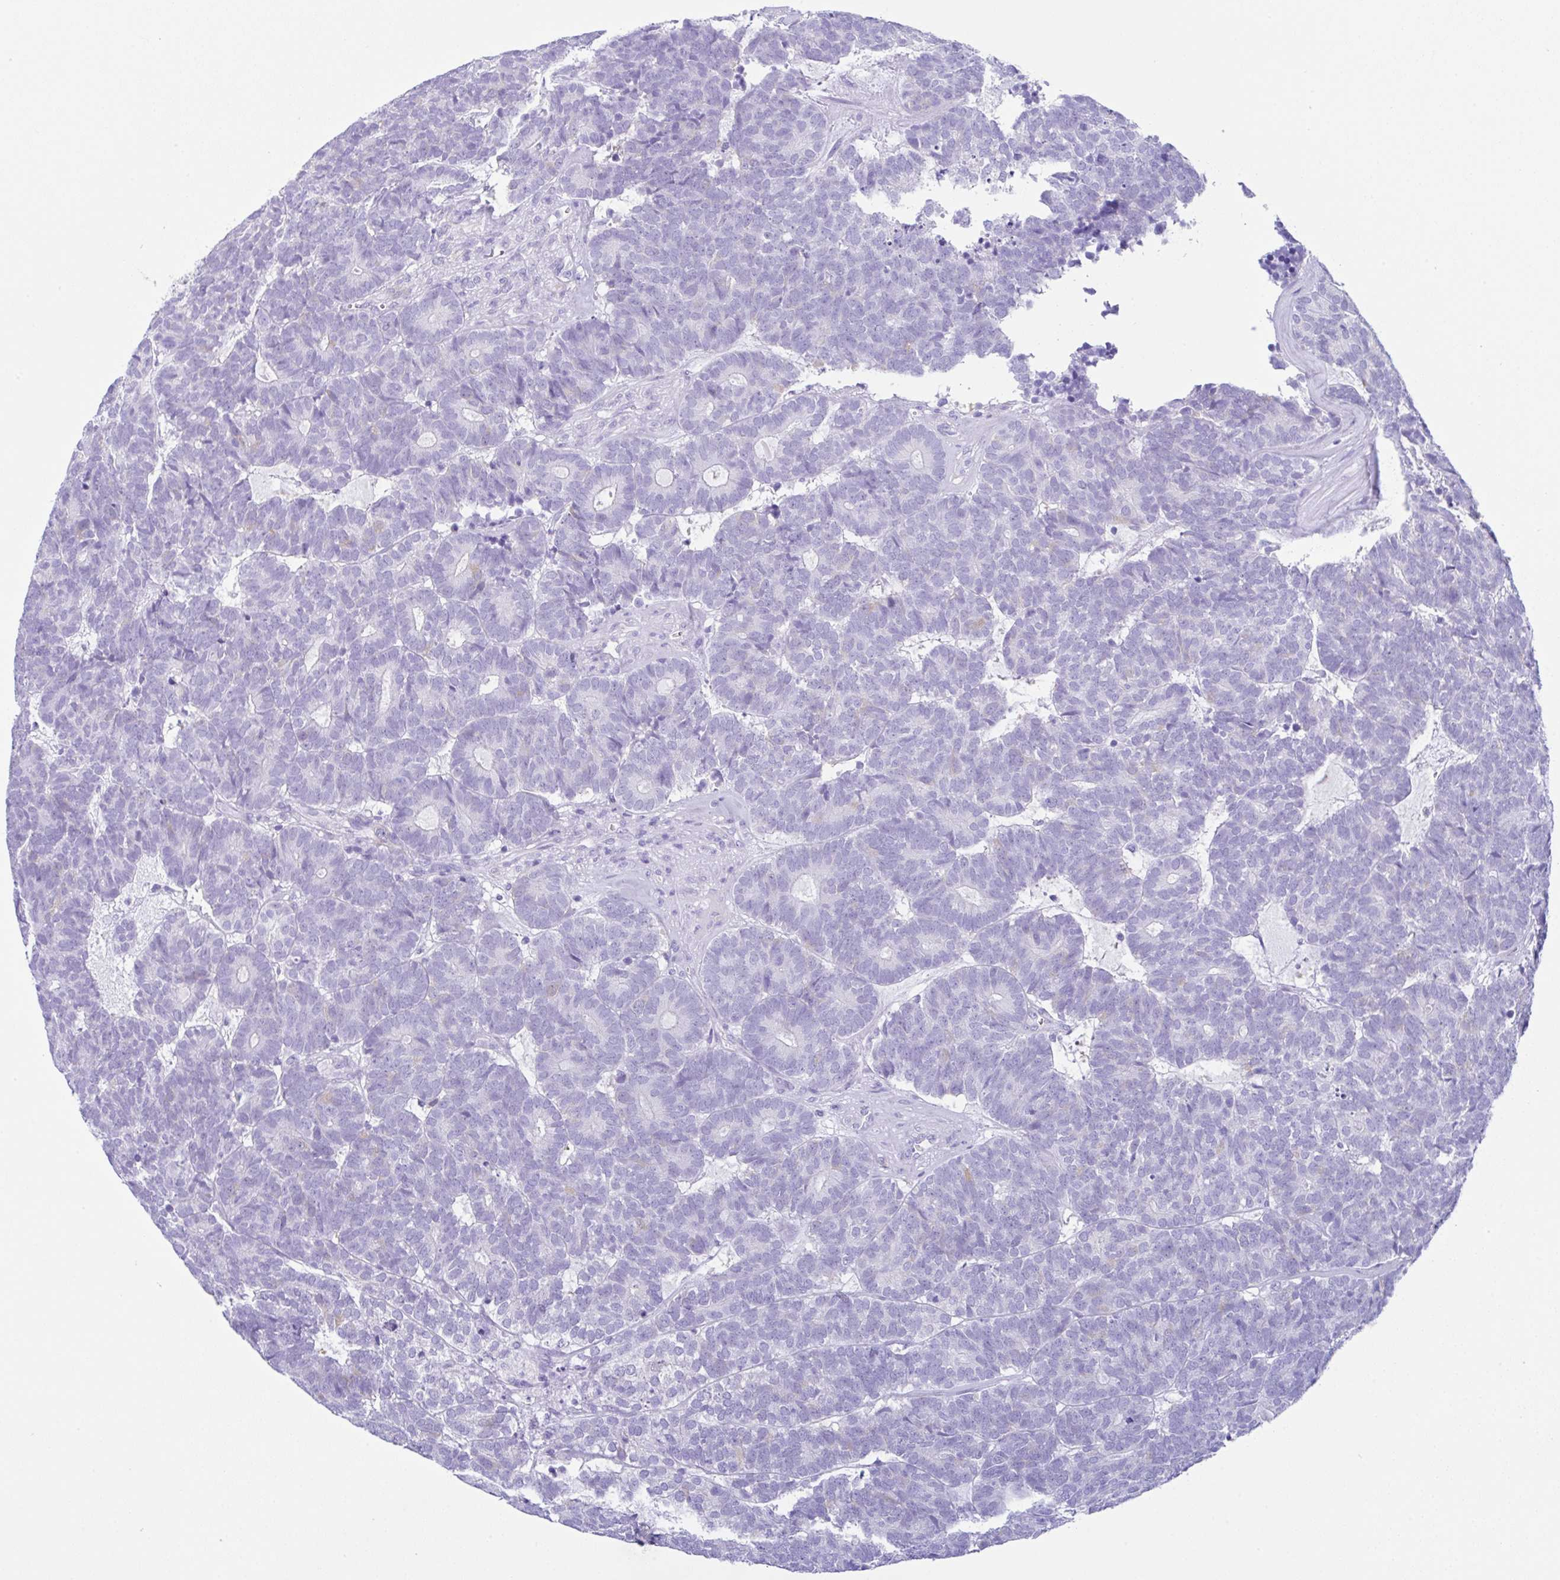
{"staining": {"intensity": "negative", "quantity": "none", "location": "none"}, "tissue": "head and neck cancer", "cell_type": "Tumor cells", "image_type": "cancer", "snomed": [{"axis": "morphology", "description": "Adenocarcinoma, NOS"}, {"axis": "topography", "description": "Head-Neck"}], "caption": "Tumor cells show no significant protein staining in head and neck cancer (adenocarcinoma).", "gene": "RRM2", "patient": {"sex": "female", "age": 81}}